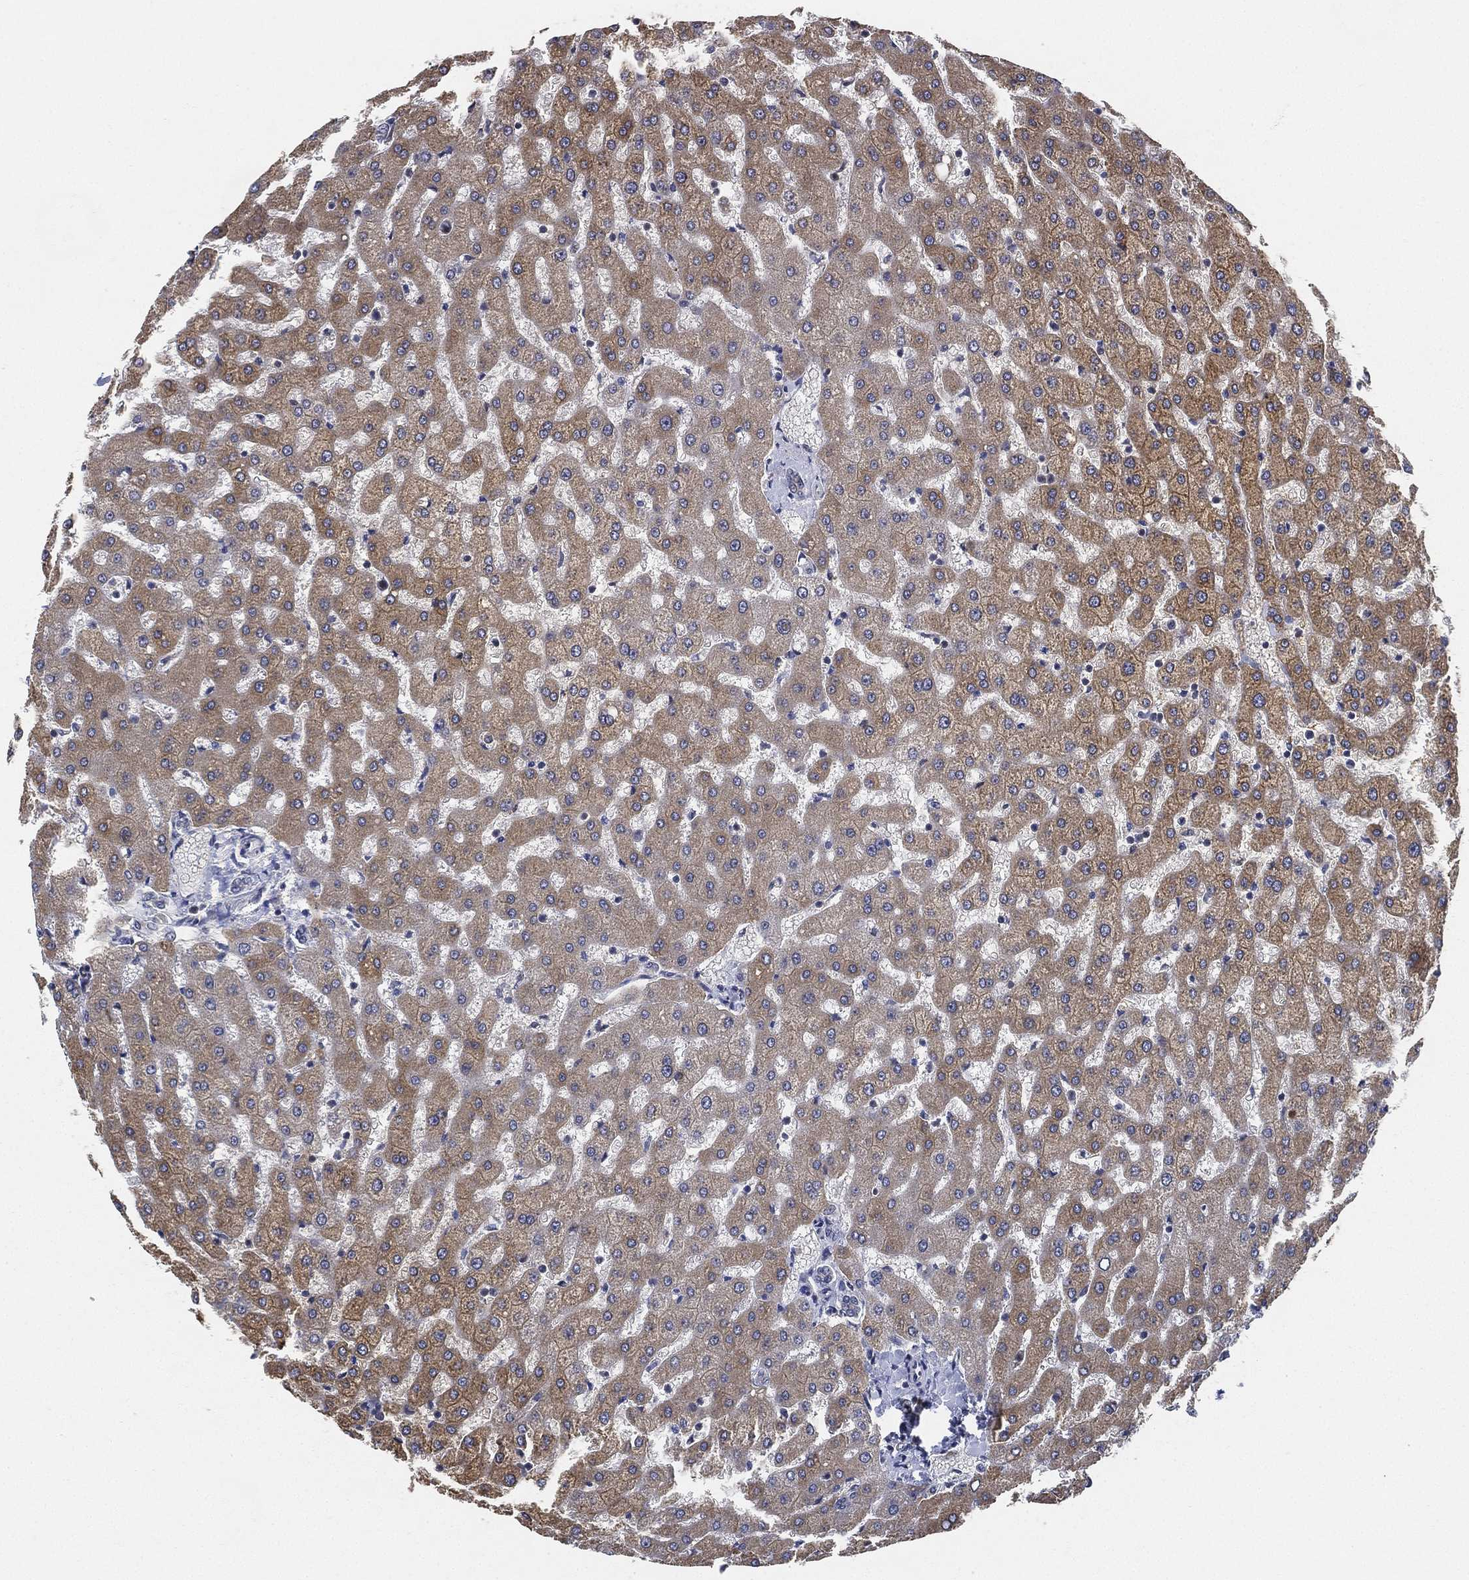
{"staining": {"intensity": "negative", "quantity": "none", "location": "none"}, "tissue": "liver", "cell_type": "Cholangiocytes", "image_type": "normal", "snomed": [{"axis": "morphology", "description": "Normal tissue, NOS"}, {"axis": "topography", "description": "Liver"}], "caption": "The image shows no significant staining in cholangiocytes of liver. (DAB (3,3'-diaminobenzidine) immunohistochemistry with hematoxylin counter stain).", "gene": "PPP1R16B", "patient": {"sex": "female", "age": 50}}